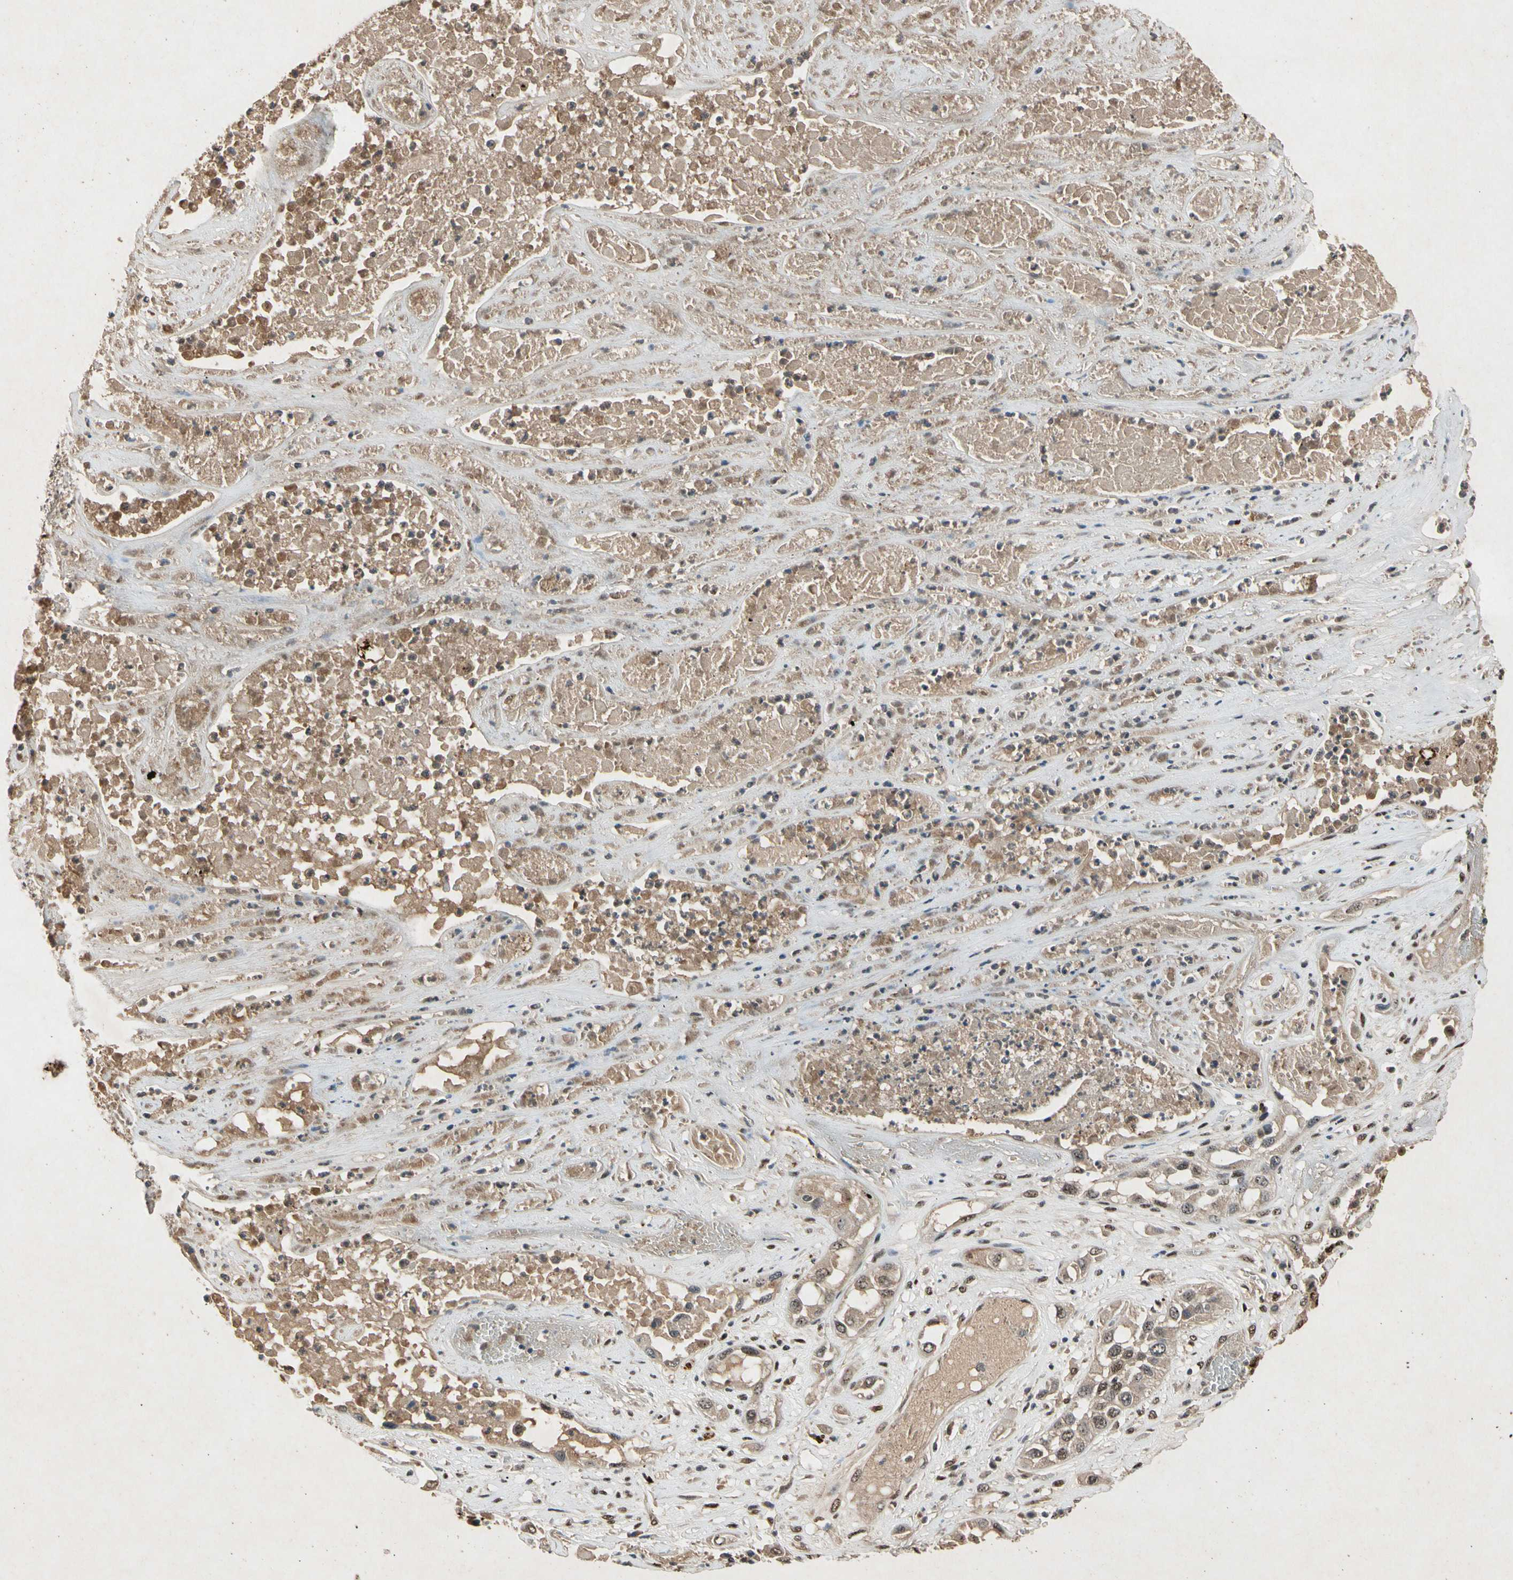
{"staining": {"intensity": "moderate", "quantity": ">75%", "location": "cytoplasmic/membranous,nuclear"}, "tissue": "lung cancer", "cell_type": "Tumor cells", "image_type": "cancer", "snomed": [{"axis": "morphology", "description": "Squamous cell carcinoma, NOS"}, {"axis": "topography", "description": "Lung"}], "caption": "Tumor cells show medium levels of moderate cytoplasmic/membranous and nuclear positivity in approximately >75% of cells in human squamous cell carcinoma (lung).", "gene": "PML", "patient": {"sex": "male", "age": 71}}